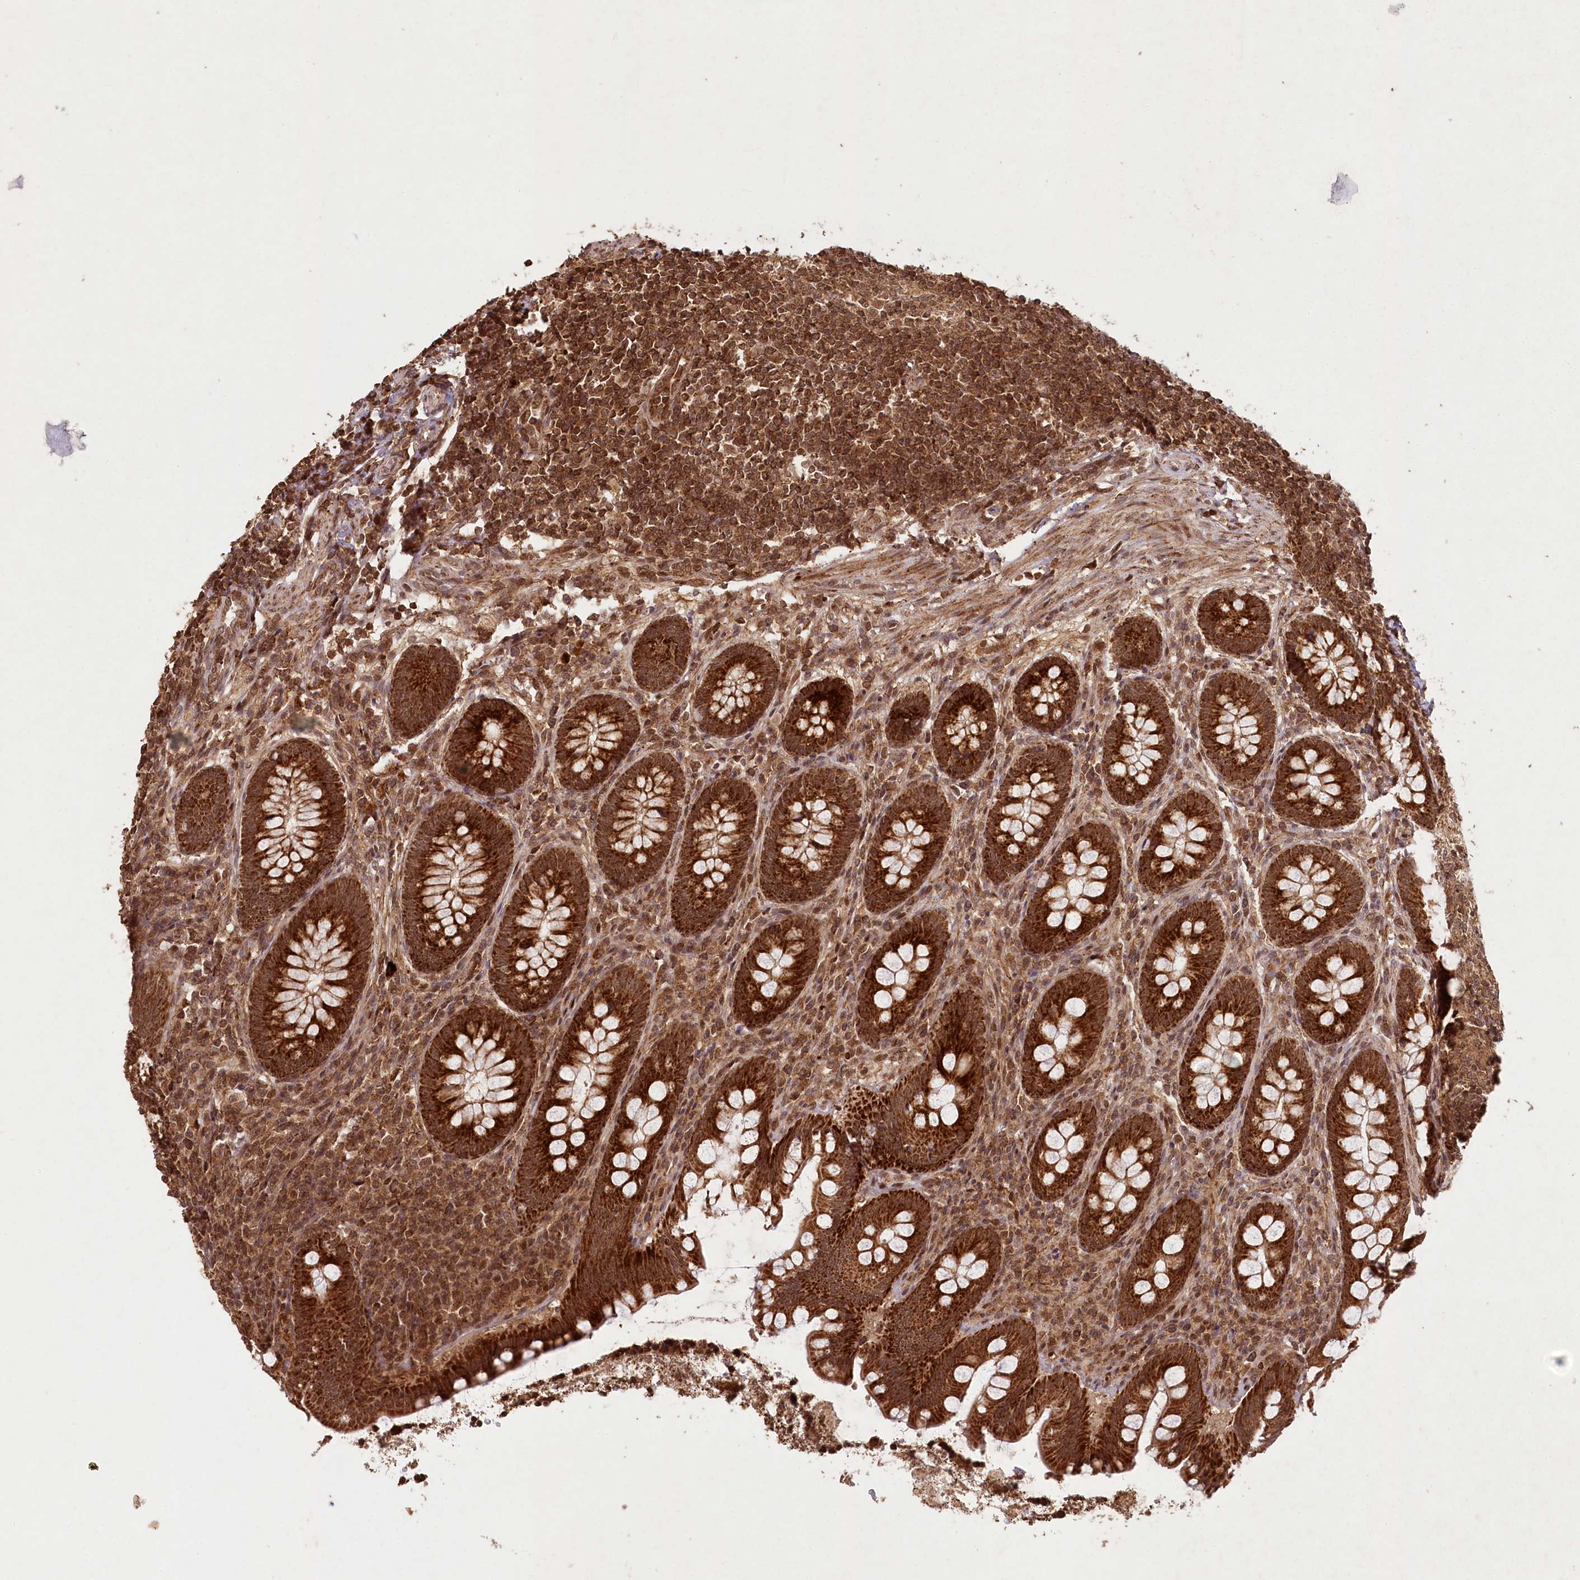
{"staining": {"intensity": "strong", "quantity": ">75%", "location": "cytoplasmic/membranous"}, "tissue": "appendix", "cell_type": "Glandular cells", "image_type": "normal", "snomed": [{"axis": "morphology", "description": "Normal tissue, NOS"}, {"axis": "topography", "description": "Appendix"}], "caption": "Approximately >75% of glandular cells in unremarkable appendix reveal strong cytoplasmic/membranous protein expression as visualized by brown immunohistochemical staining.", "gene": "MICU1", "patient": {"sex": "female", "age": 33}}